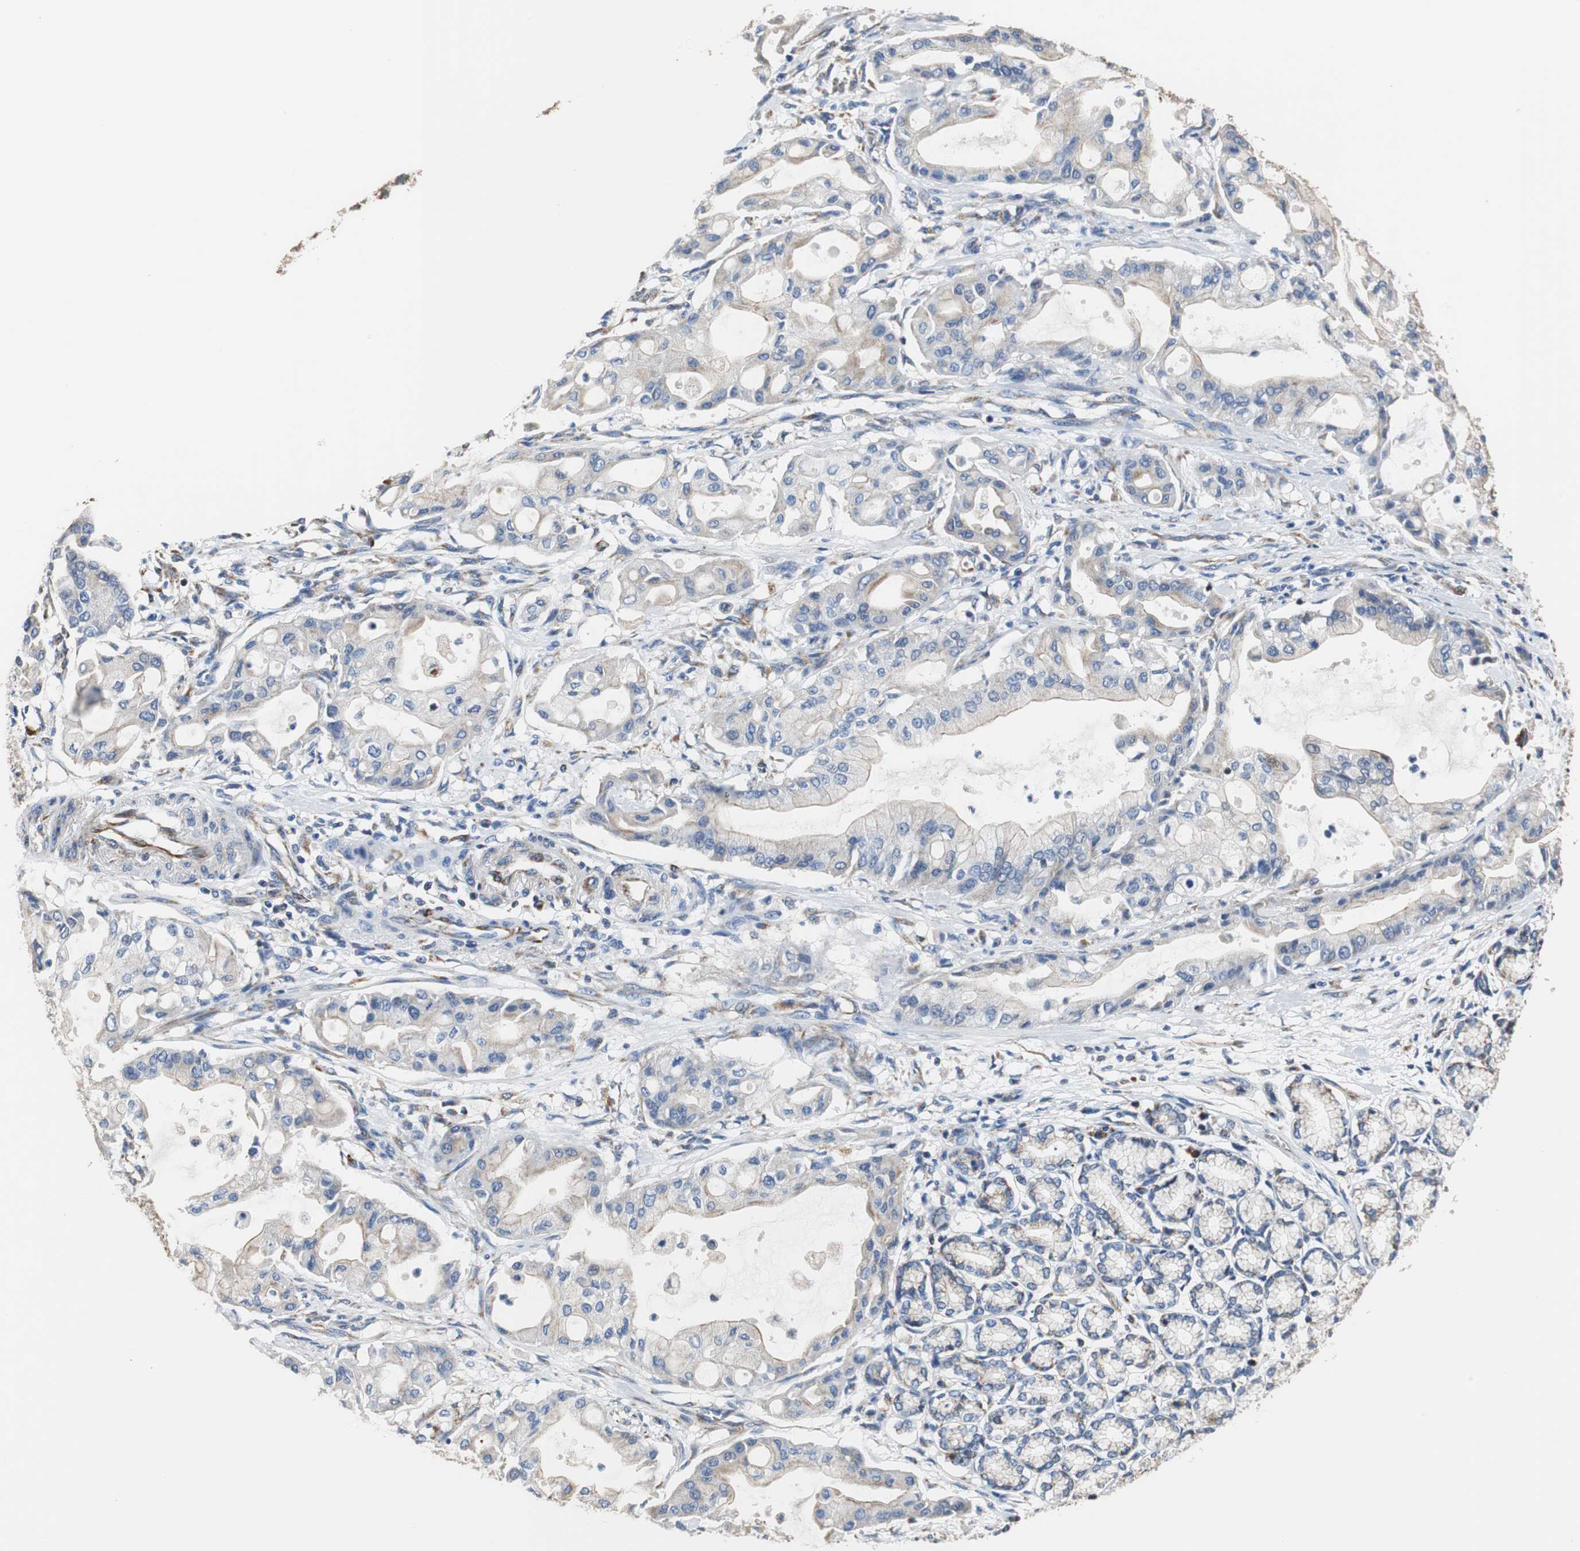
{"staining": {"intensity": "weak", "quantity": "25%-75%", "location": "cytoplasmic/membranous"}, "tissue": "pancreatic cancer", "cell_type": "Tumor cells", "image_type": "cancer", "snomed": [{"axis": "morphology", "description": "Adenocarcinoma, NOS"}, {"axis": "morphology", "description": "Adenocarcinoma, metastatic, NOS"}, {"axis": "topography", "description": "Lymph node"}, {"axis": "topography", "description": "Pancreas"}, {"axis": "topography", "description": "Duodenum"}], "caption": "Protein staining of pancreatic cancer (adenocarcinoma) tissue reveals weak cytoplasmic/membranous positivity in about 25%-75% of tumor cells.", "gene": "PCK1", "patient": {"sex": "female", "age": 64}}